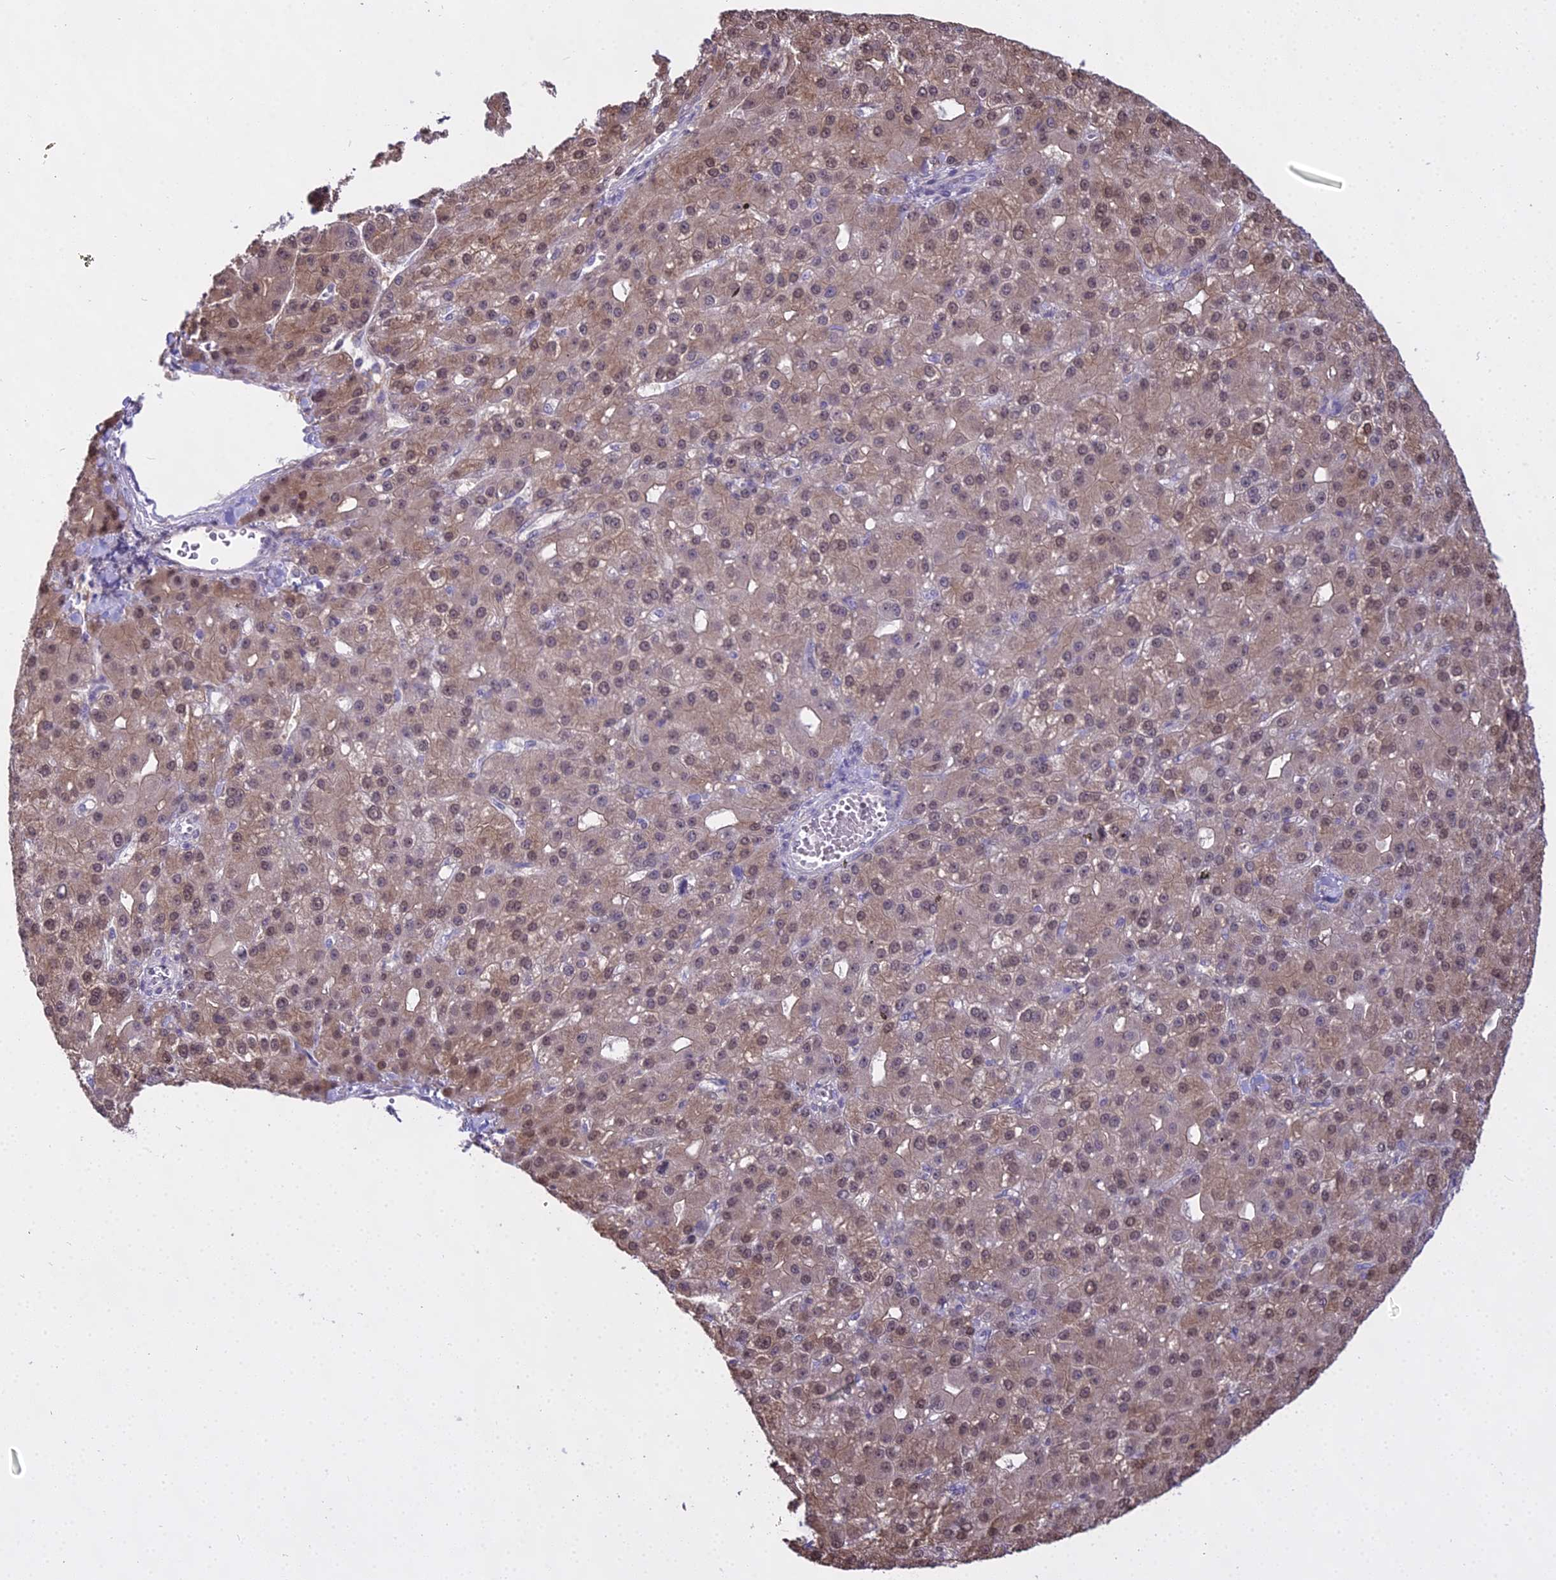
{"staining": {"intensity": "moderate", "quantity": ">75%", "location": "cytoplasmic/membranous,nuclear"}, "tissue": "liver cancer", "cell_type": "Tumor cells", "image_type": "cancer", "snomed": [{"axis": "morphology", "description": "Carcinoma, Hepatocellular, NOS"}, {"axis": "topography", "description": "Liver"}], "caption": "DAB immunohistochemical staining of human liver cancer (hepatocellular carcinoma) exhibits moderate cytoplasmic/membranous and nuclear protein expression in about >75% of tumor cells.", "gene": "MAT2A", "patient": {"sex": "male", "age": 67}}